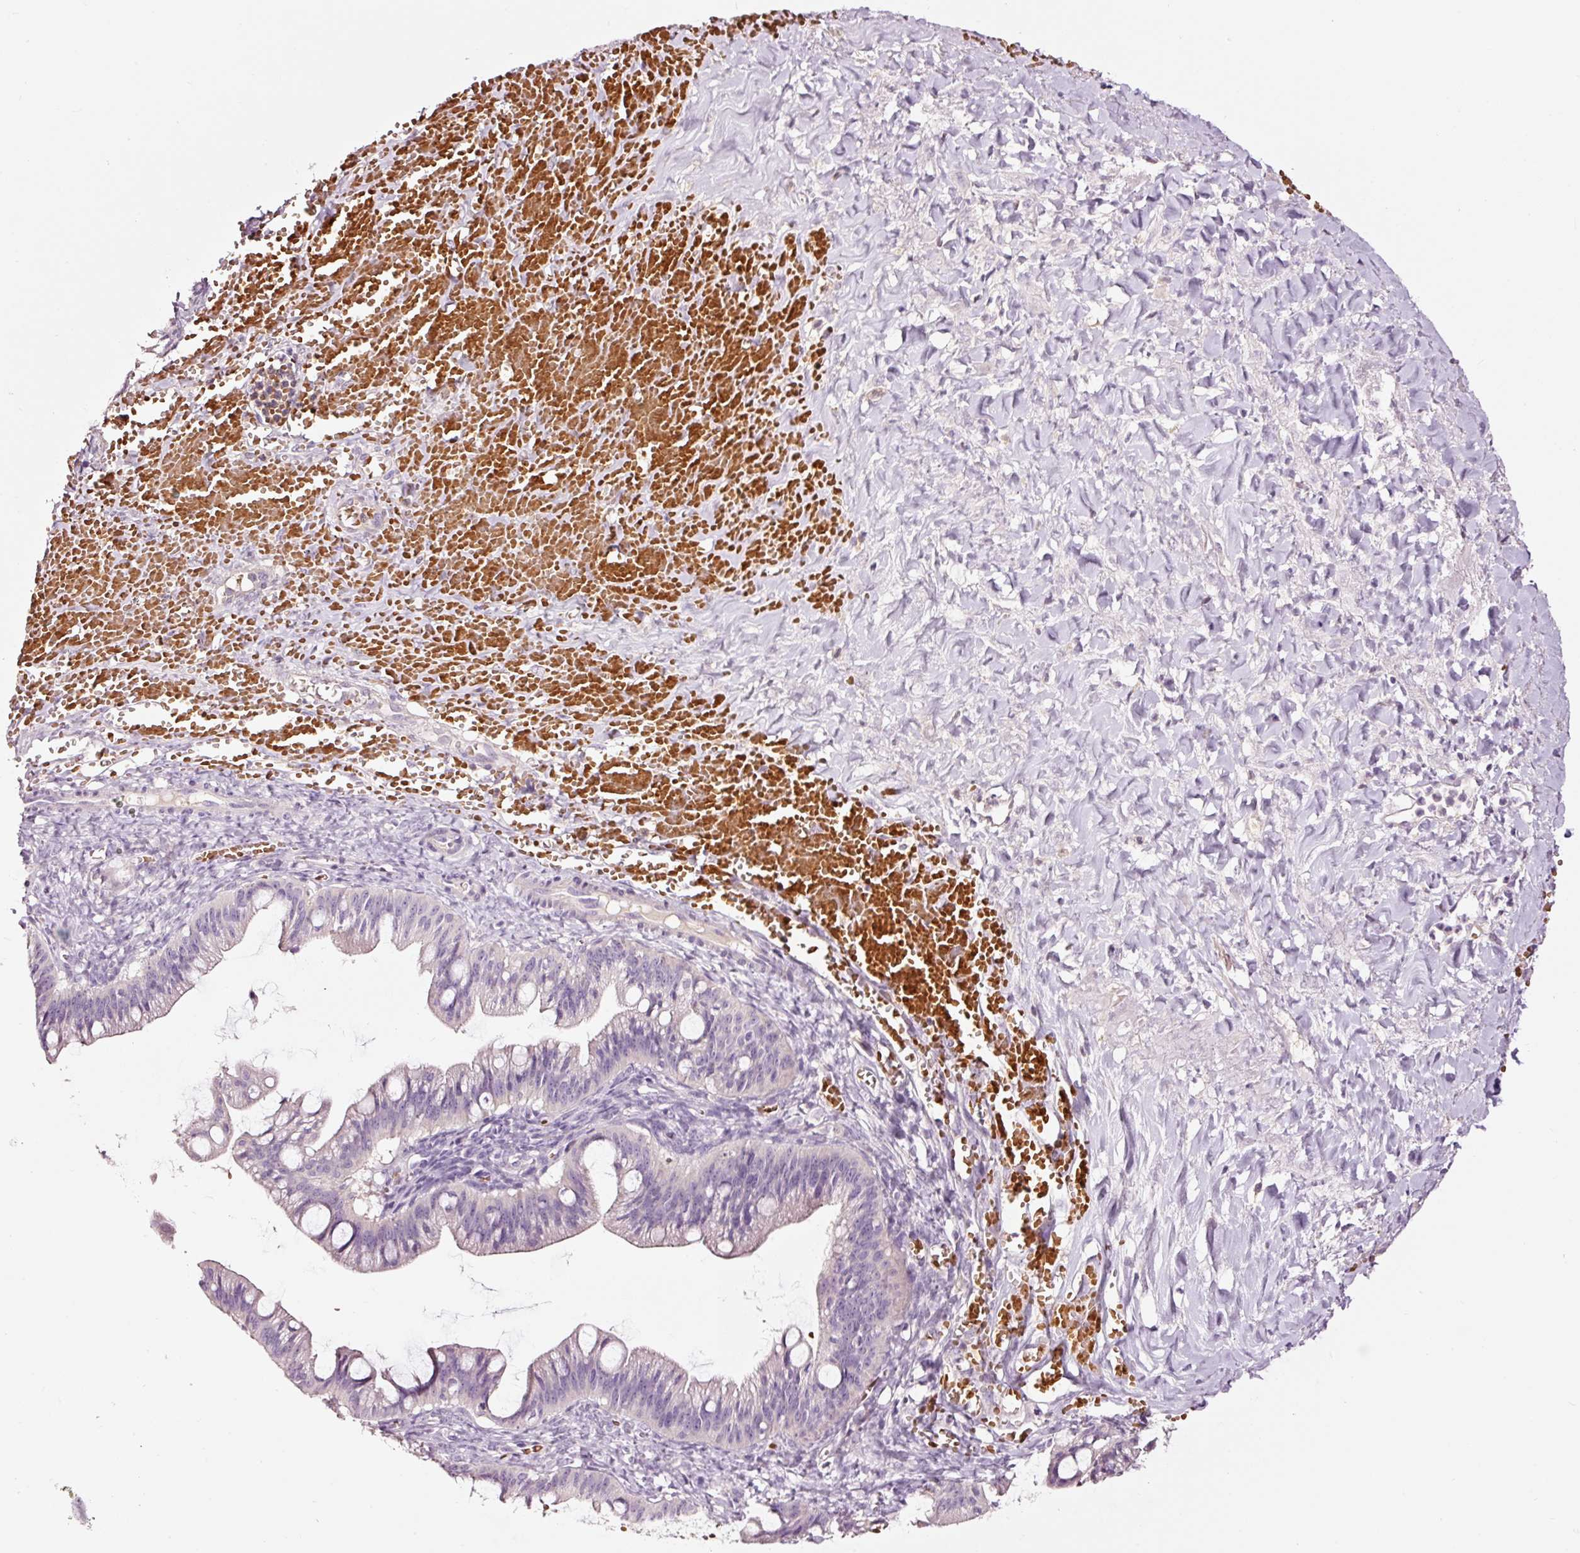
{"staining": {"intensity": "negative", "quantity": "none", "location": "none"}, "tissue": "ovarian cancer", "cell_type": "Tumor cells", "image_type": "cancer", "snomed": [{"axis": "morphology", "description": "Cystadenocarcinoma, mucinous, NOS"}, {"axis": "topography", "description": "Ovary"}], "caption": "This histopathology image is of ovarian cancer (mucinous cystadenocarcinoma) stained with immunohistochemistry (IHC) to label a protein in brown with the nuclei are counter-stained blue. There is no positivity in tumor cells.", "gene": "LDHAL6B", "patient": {"sex": "female", "age": 73}}